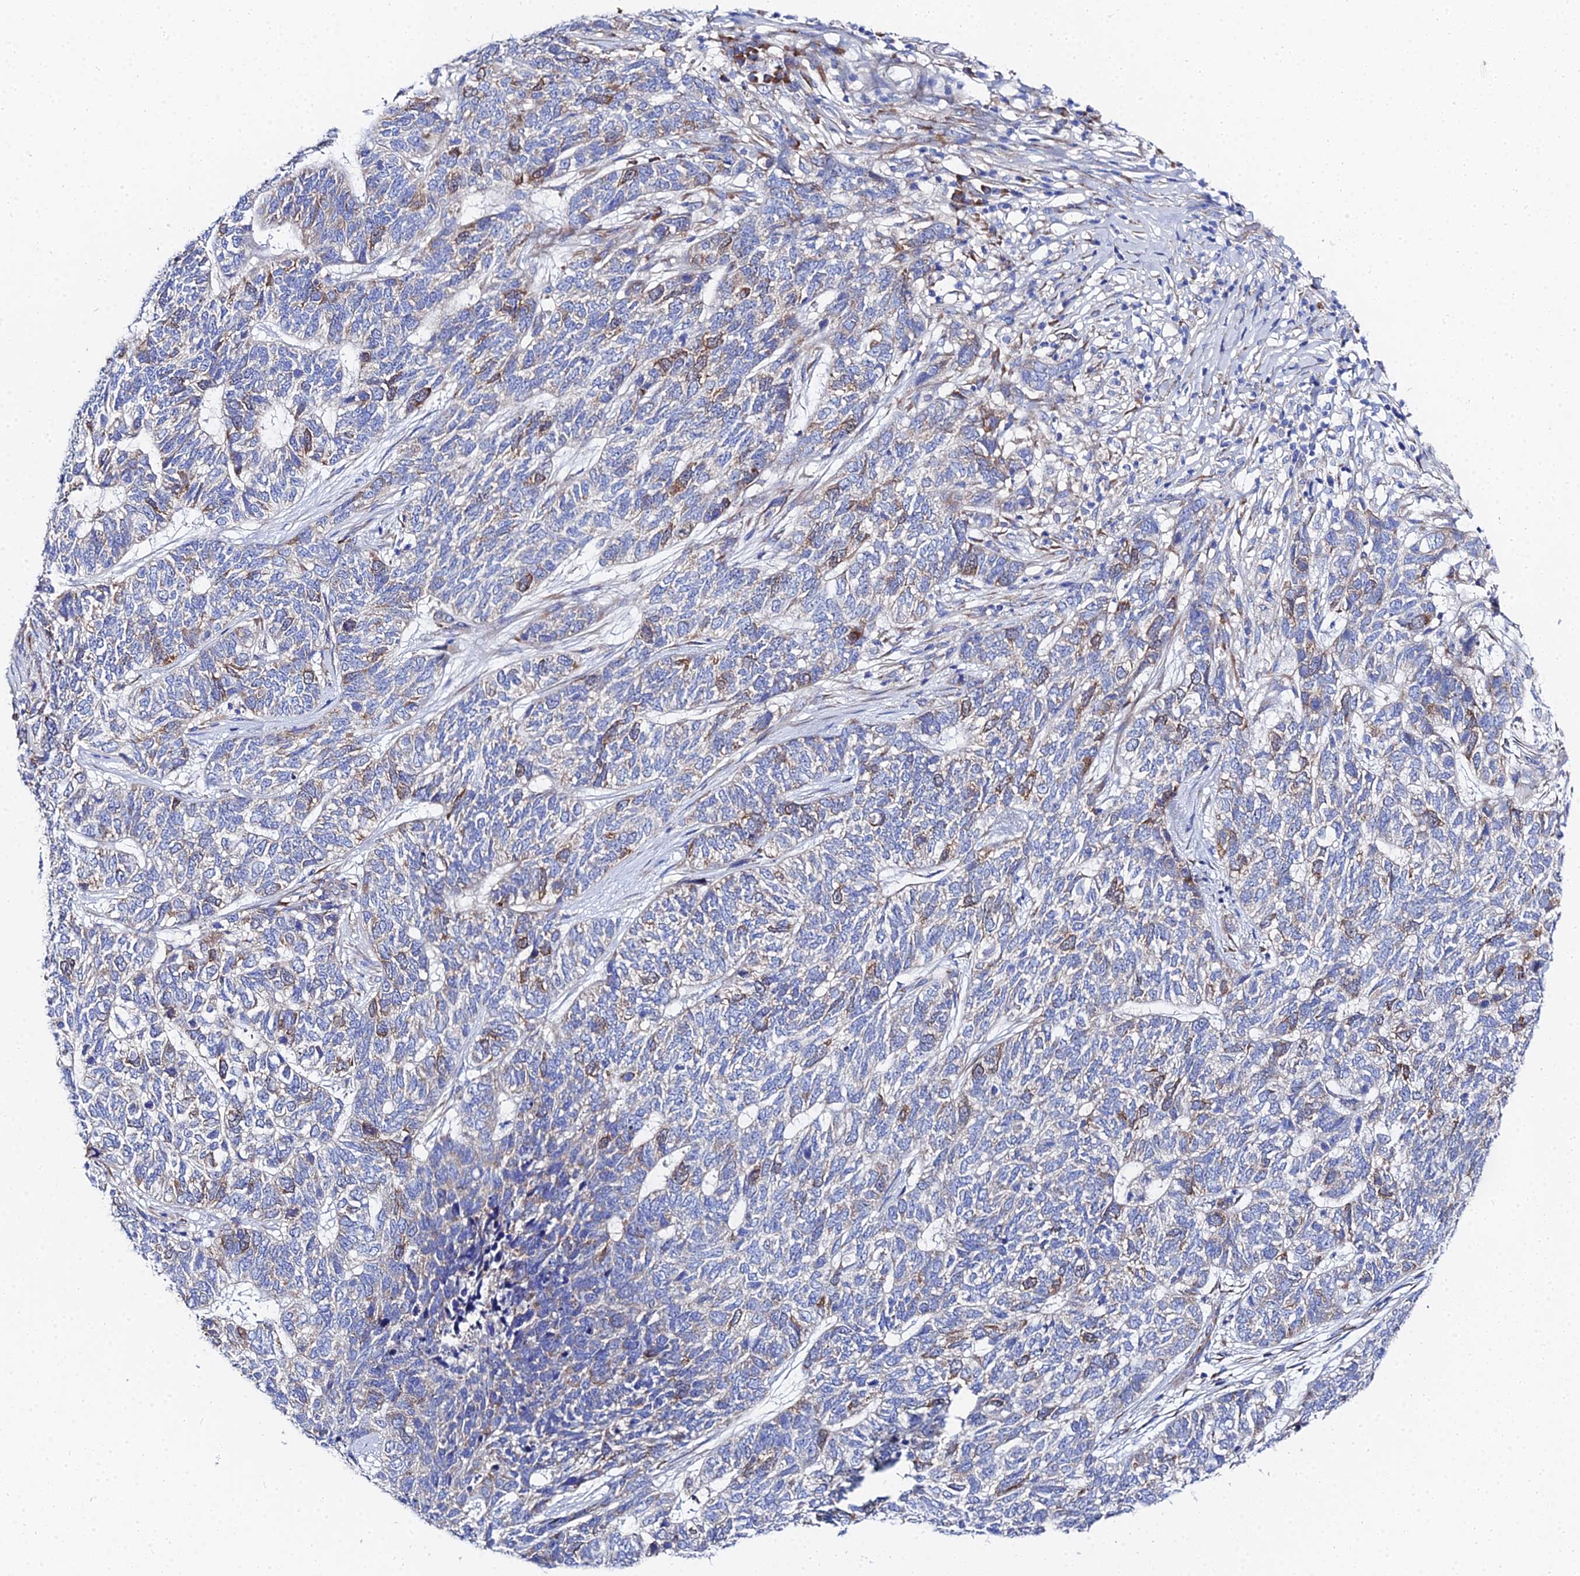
{"staining": {"intensity": "moderate", "quantity": "<25%", "location": "cytoplasmic/membranous"}, "tissue": "skin cancer", "cell_type": "Tumor cells", "image_type": "cancer", "snomed": [{"axis": "morphology", "description": "Basal cell carcinoma"}, {"axis": "topography", "description": "Skin"}], "caption": "An image of human basal cell carcinoma (skin) stained for a protein shows moderate cytoplasmic/membranous brown staining in tumor cells.", "gene": "PTTG1", "patient": {"sex": "female", "age": 65}}